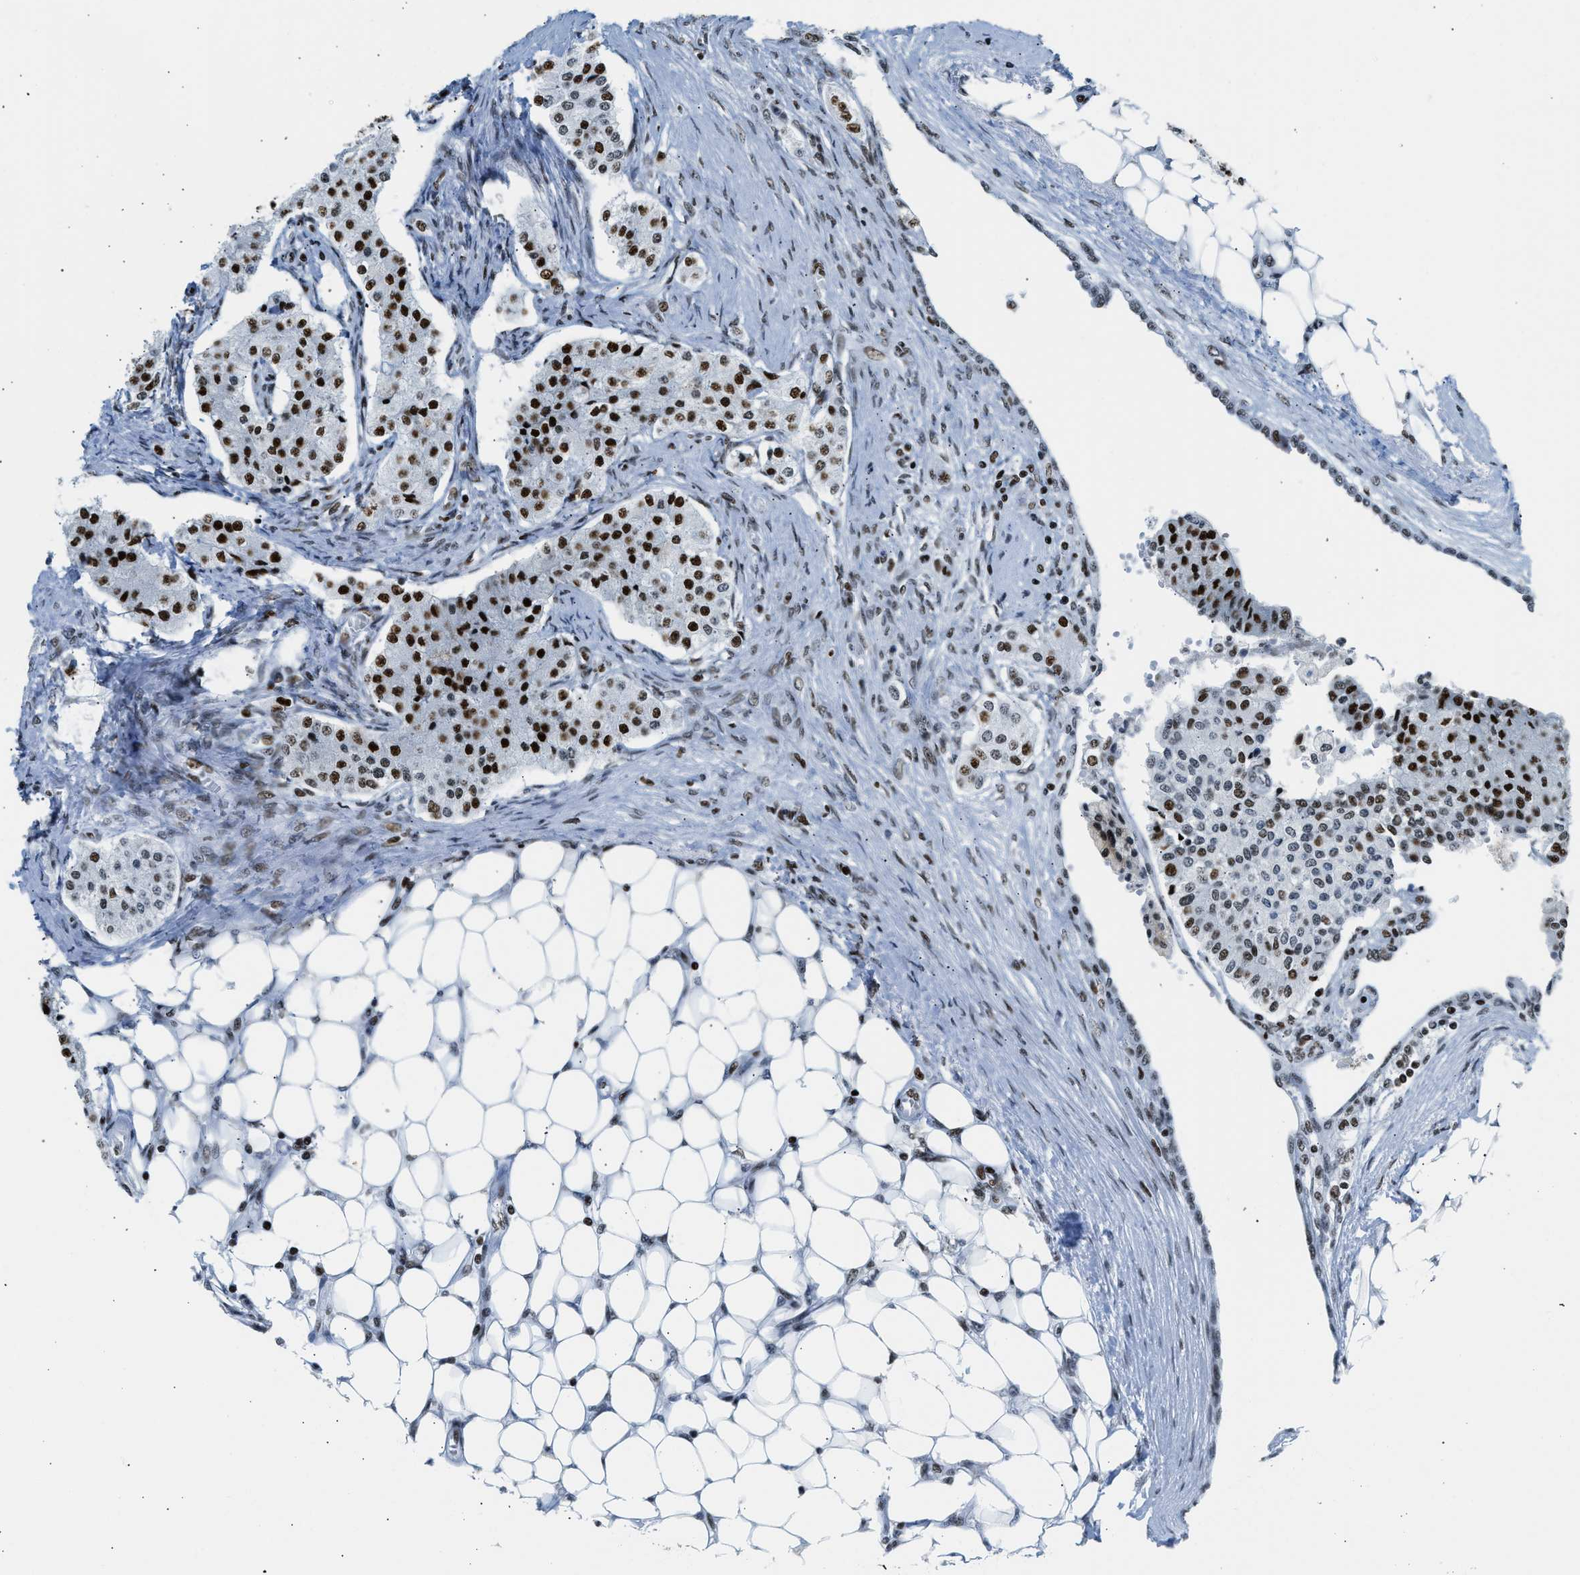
{"staining": {"intensity": "strong", "quantity": ">75%", "location": "nuclear"}, "tissue": "carcinoid", "cell_type": "Tumor cells", "image_type": "cancer", "snomed": [{"axis": "morphology", "description": "Carcinoid, malignant, NOS"}, {"axis": "topography", "description": "Colon"}], "caption": "The image exhibits a brown stain indicating the presence of a protein in the nuclear of tumor cells in malignant carcinoid.", "gene": "PIF1", "patient": {"sex": "female", "age": 52}}